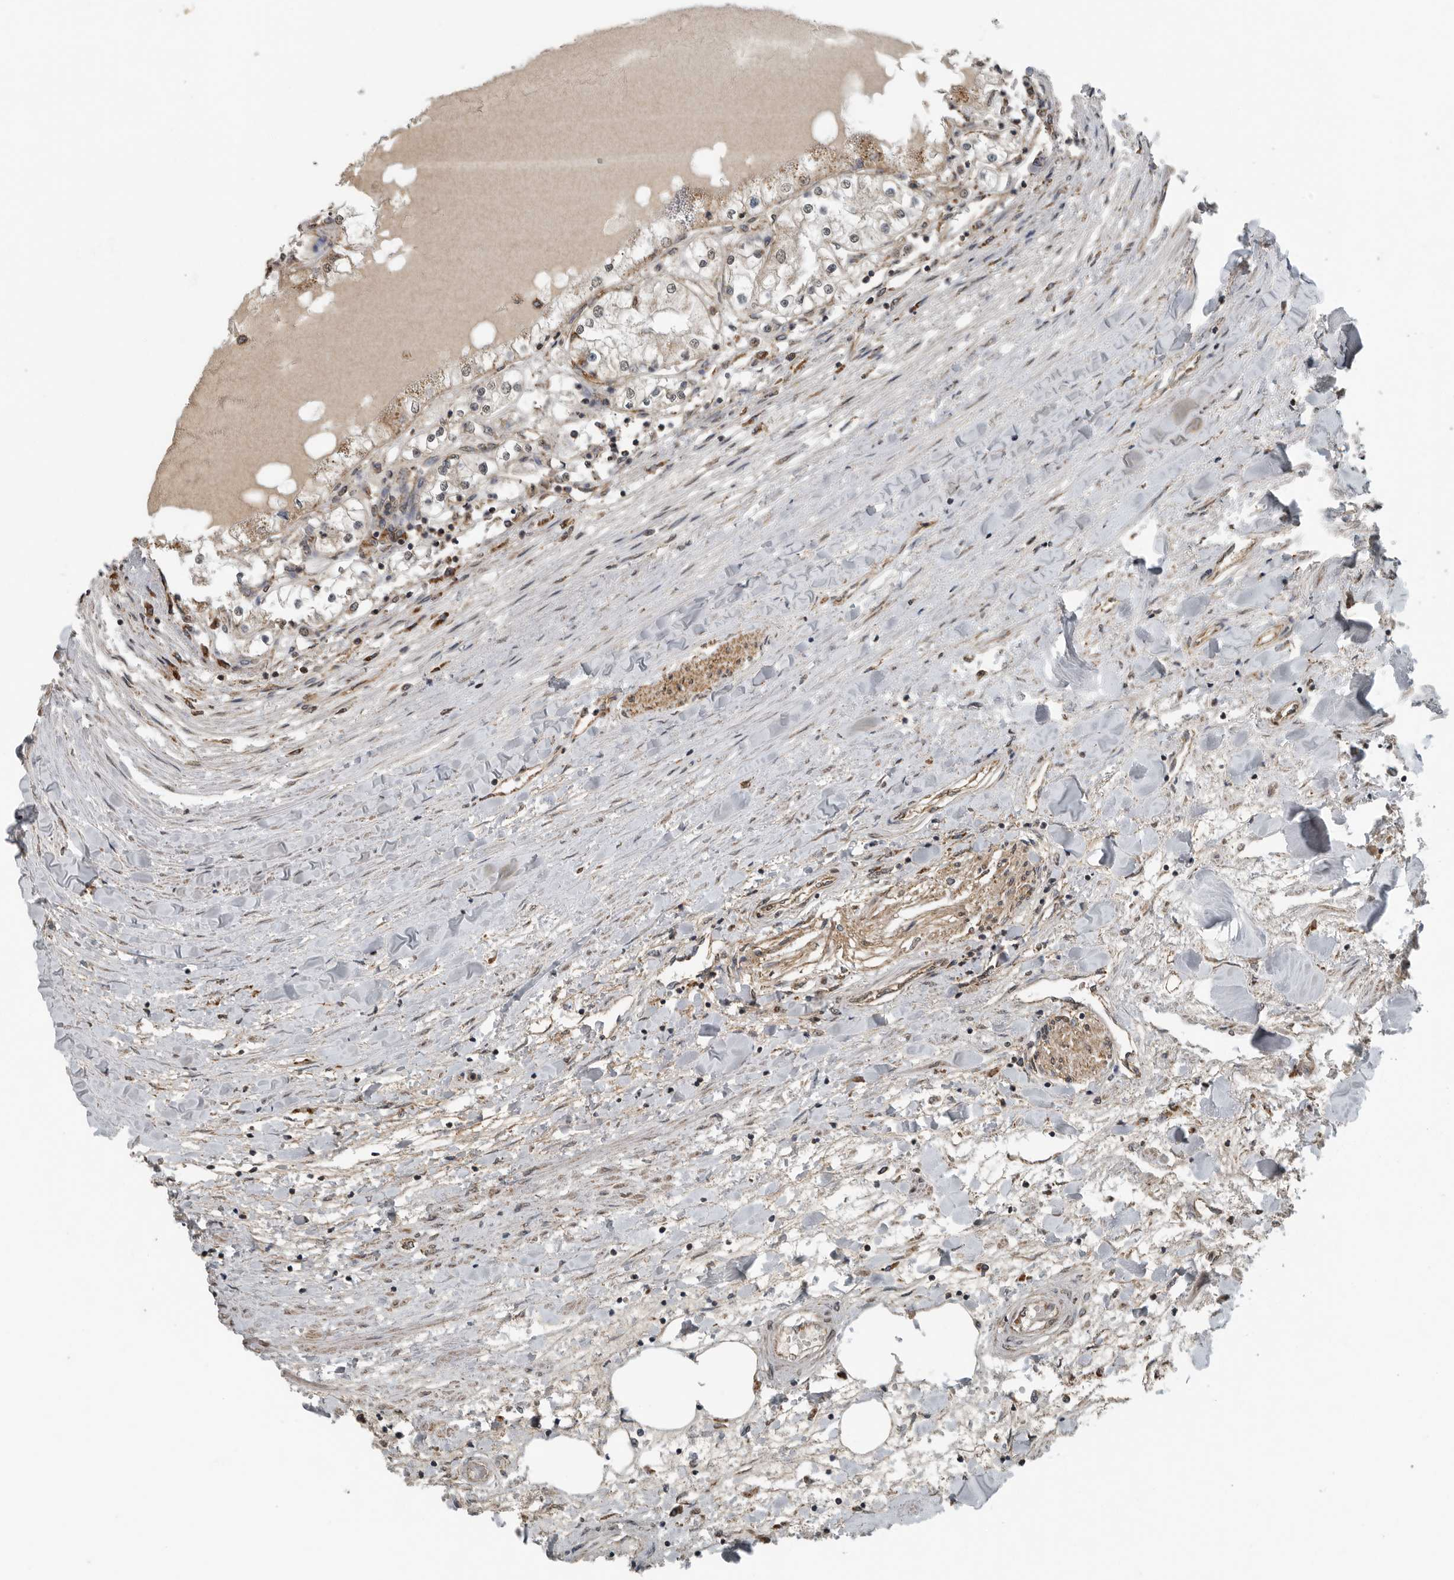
{"staining": {"intensity": "weak", "quantity": "25%-75%", "location": "cytoplasmic/membranous"}, "tissue": "renal cancer", "cell_type": "Tumor cells", "image_type": "cancer", "snomed": [{"axis": "morphology", "description": "Adenocarcinoma, NOS"}, {"axis": "topography", "description": "Kidney"}], "caption": "Adenocarcinoma (renal) stained with immunohistochemistry (IHC) exhibits weak cytoplasmic/membranous staining in approximately 25%-75% of tumor cells. (DAB (3,3'-diaminobenzidine) = brown stain, brightfield microscopy at high magnification).", "gene": "AFAP1", "patient": {"sex": "male", "age": 68}}